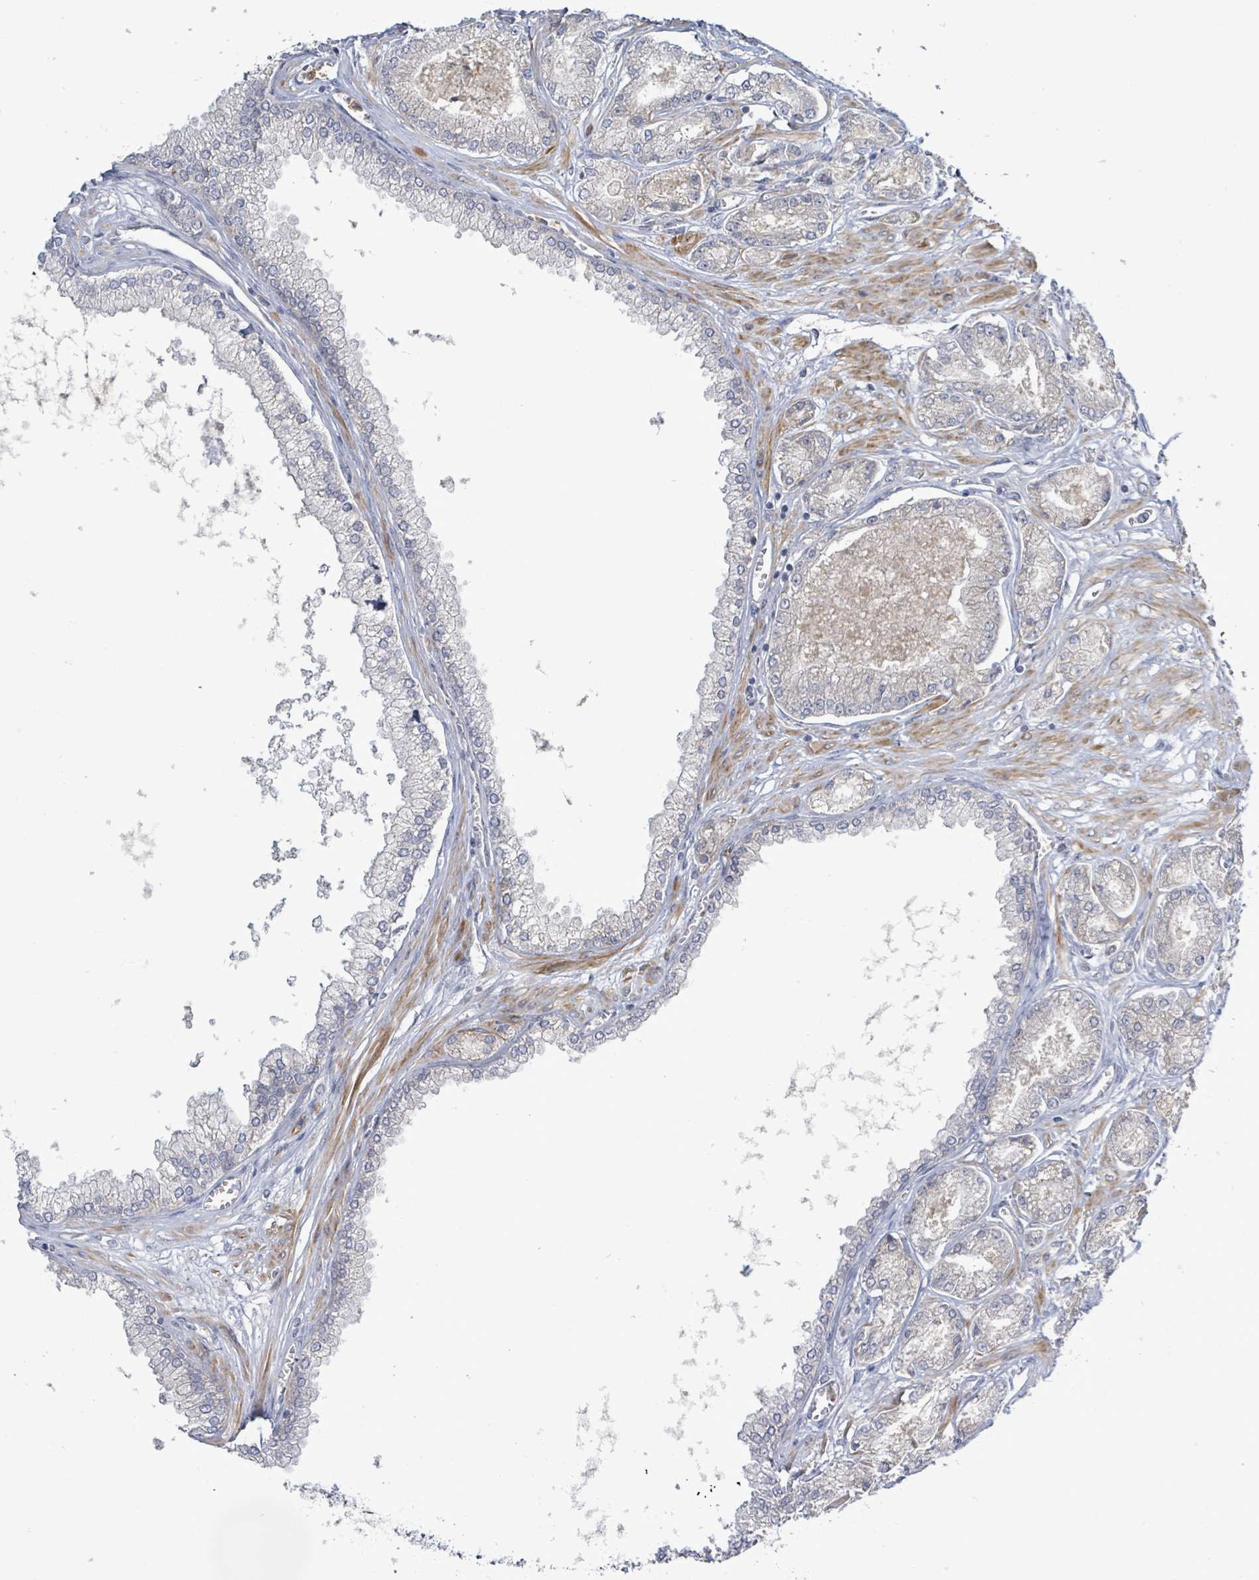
{"staining": {"intensity": "negative", "quantity": "none", "location": "none"}, "tissue": "prostate cancer", "cell_type": "Tumor cells", "image_type": "cancer", "snomed": [{"axis": "morphology", "description": "Adenocarcinoma, NOS"}, {"axis": "topography", "description": "Prostate and seminal vesicle, NOS"}], "caption": "Tumor cells are negative for protein expression in human prostate cancer (adenocarcinoma).", "gene": "SLIT3", "patient": {"sex": "male", "age": 76}}